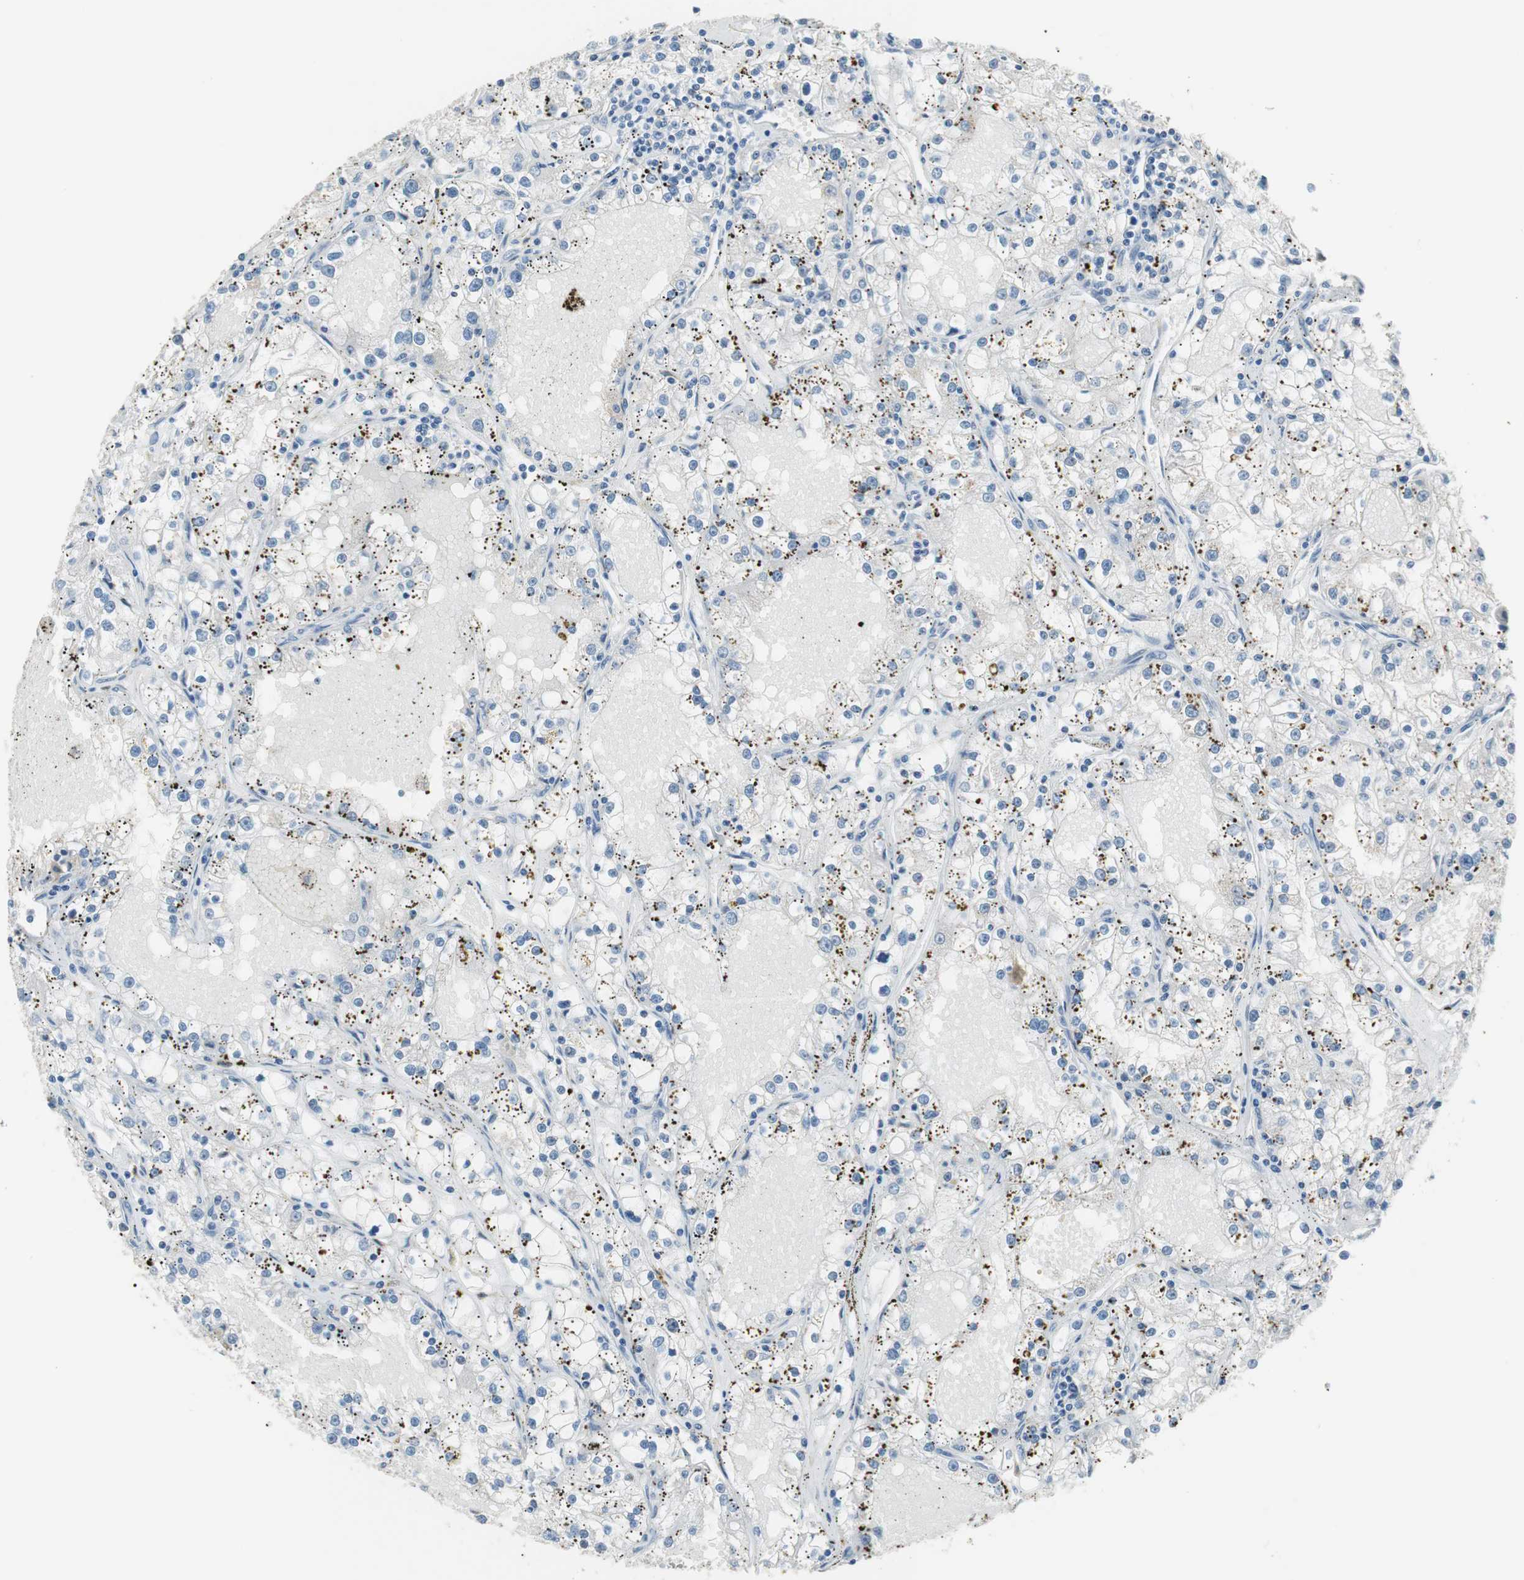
{"staining": {"intensity": "negative", "quantity": "none", "location": "none"}, "tissue": "renal cancer", "cell_type": "Tumor cells", "image_type": "cancer", "snomed": [{"axis": "morphology", "description": "Adenocarcinoma, NOS"}, {"axis": "topography", "description": "Kidney"}], "caption": "Tumor cells show no significant staining in renal cancer (adenocarcinoma).", "gene": "GRHL1", "patient": {"sex": "male", "age": 56}}